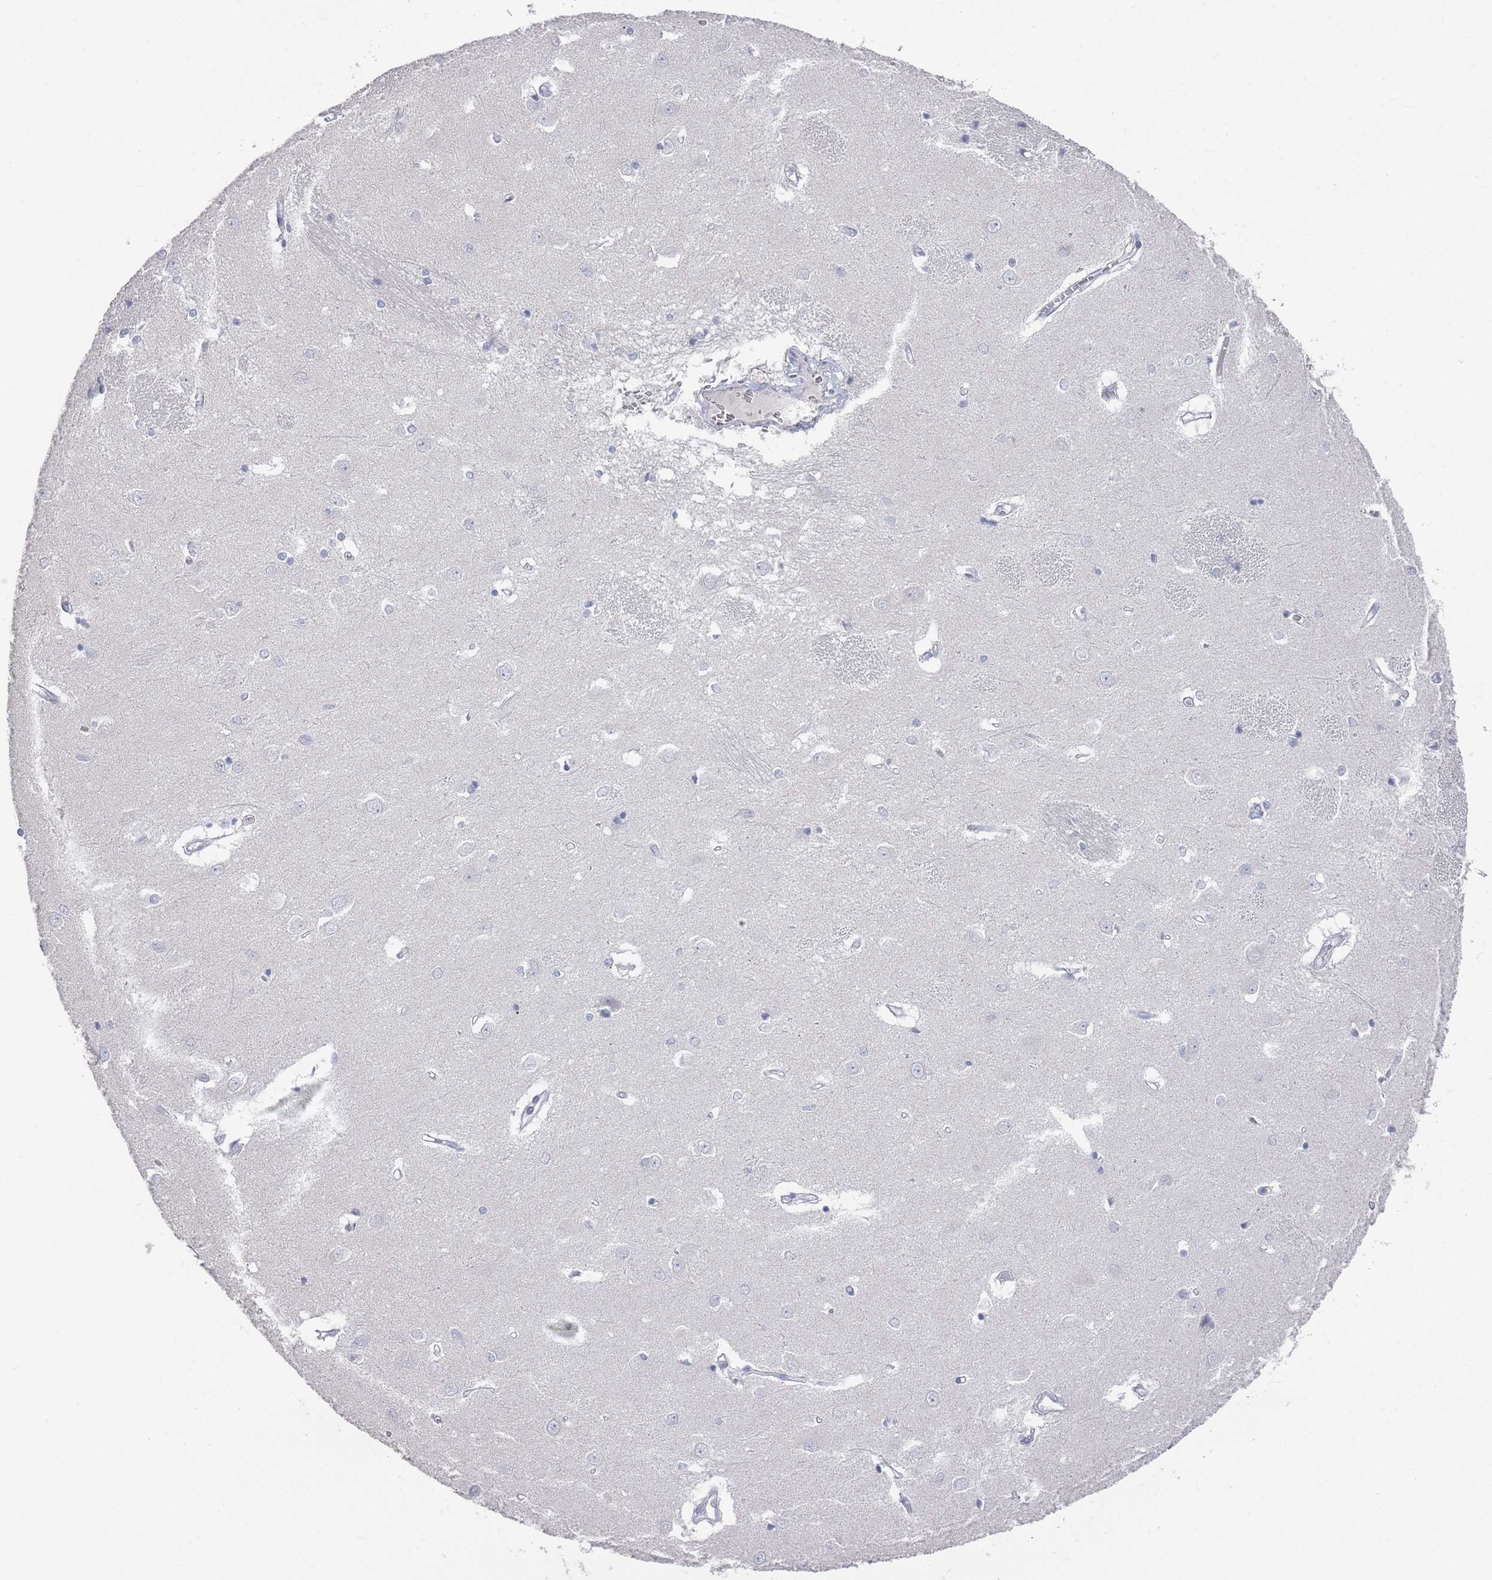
{"staining": {"intensity": "negative", "quantity": "none", "location": "none"}, "tissue": "caudate", "cell_type": "Glial cells", "image_type": "normal", "snomed": [{"axis": "morphology", "description": "Normal tissue, NOS"}, {"axis": "topography", "description": "Lateral ventricle wall"}], "caption": "A high-resolution micrograph shows immunohistochemistry (IHC) staining of normal caudate, which displays no significant positivity in glial cells.", "gene": "PROM2", "patient": {"sex": "male", "age": 37}}